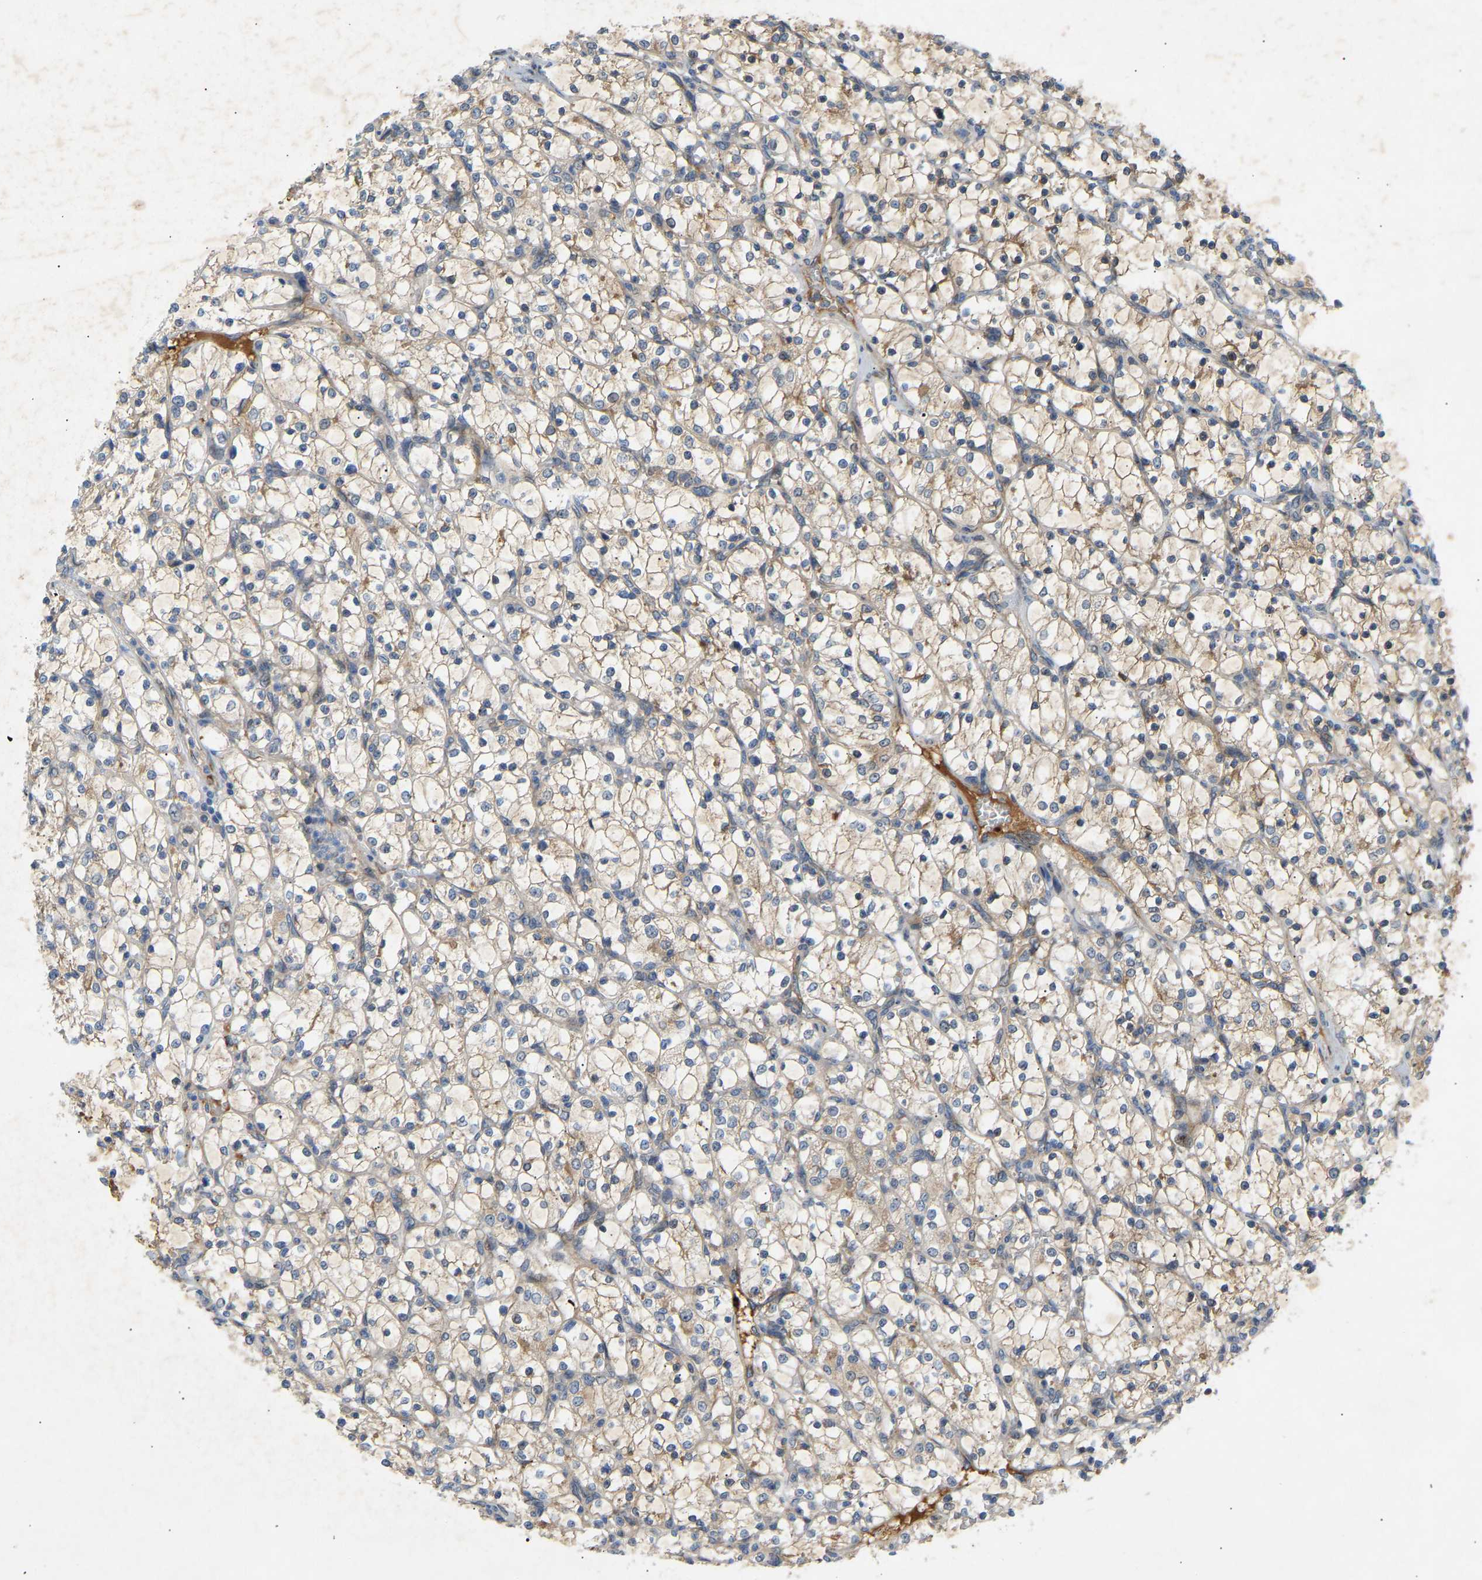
{"staining": {"intensity": "negative", "quantity": "none", "location": "none"}, "tissue": "renal cancer", "cell_type": "Tumor cells", "image_type": "cancer", "snomed": [{"axis": "morphology", "description": "Adenocarcinoma, NOS"}, {"axis": "topography", "description": "Kidney"}], "caption": "The photomicrograph exhibits no significant positivity in tumor cells of renal cancer (adenocarcinoma).", "gene": "PTCD1", "patient": {"sex": "female", "age": 69}}